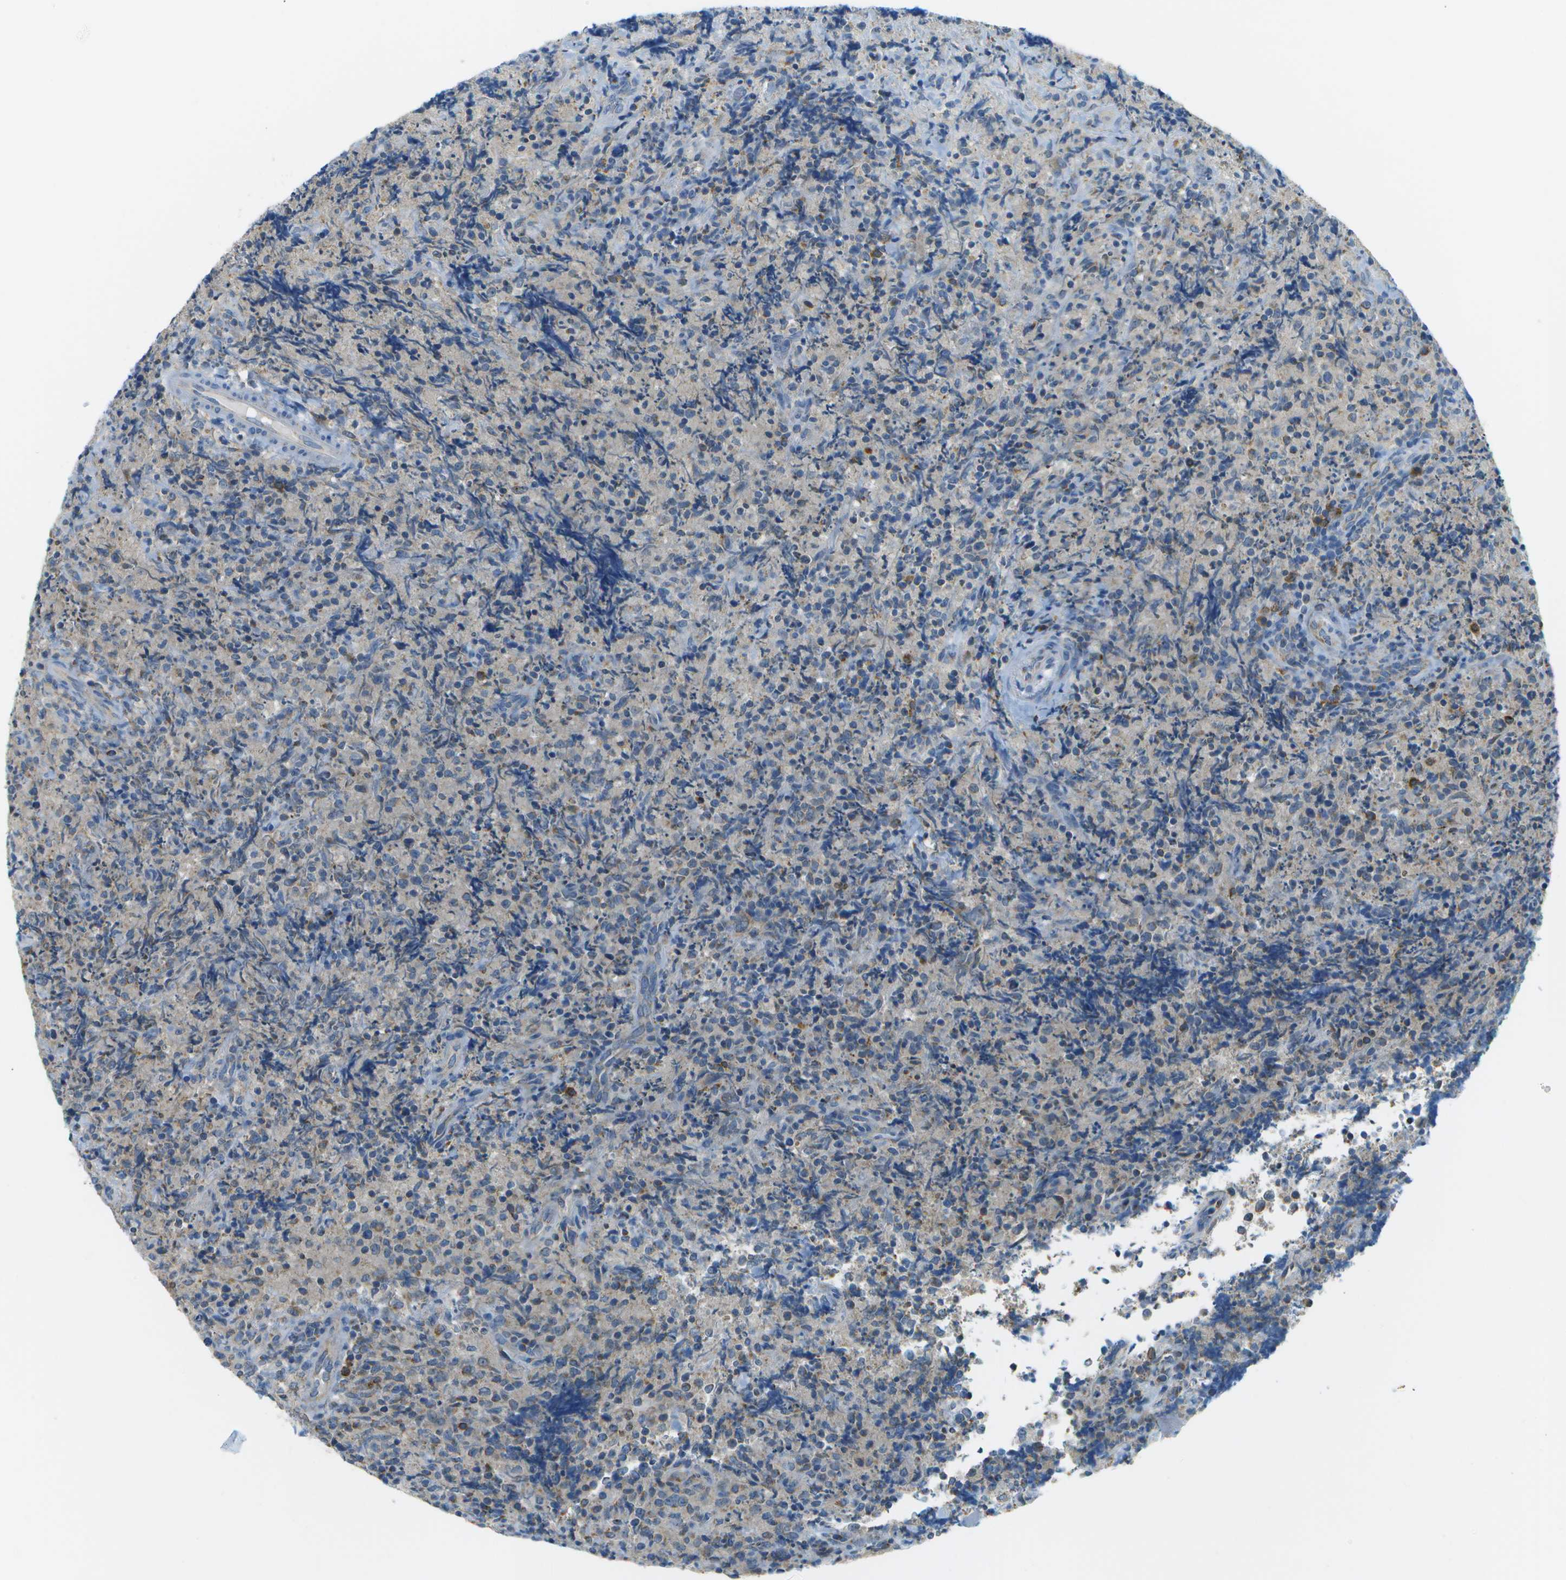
{"staining": {"intensity": "negative", "quantity": "none", "location": "none"}, "tissue": "lymphoma", "cell_type": "Tumor cells", "image_type": "cancer", "snomed": [{"axis": "morphology", "description": "Malignant lymphoma, non-Hodgkin's type, High grade"}, {"axis": "topography", "description": "Tonsil"}], "caption": "Human lymphoma stained for a protein using immunohistochemistry displays no expression in tumor cells.", "gene": "PTGIS", "patient": {"sex": "female", "age": 36}}